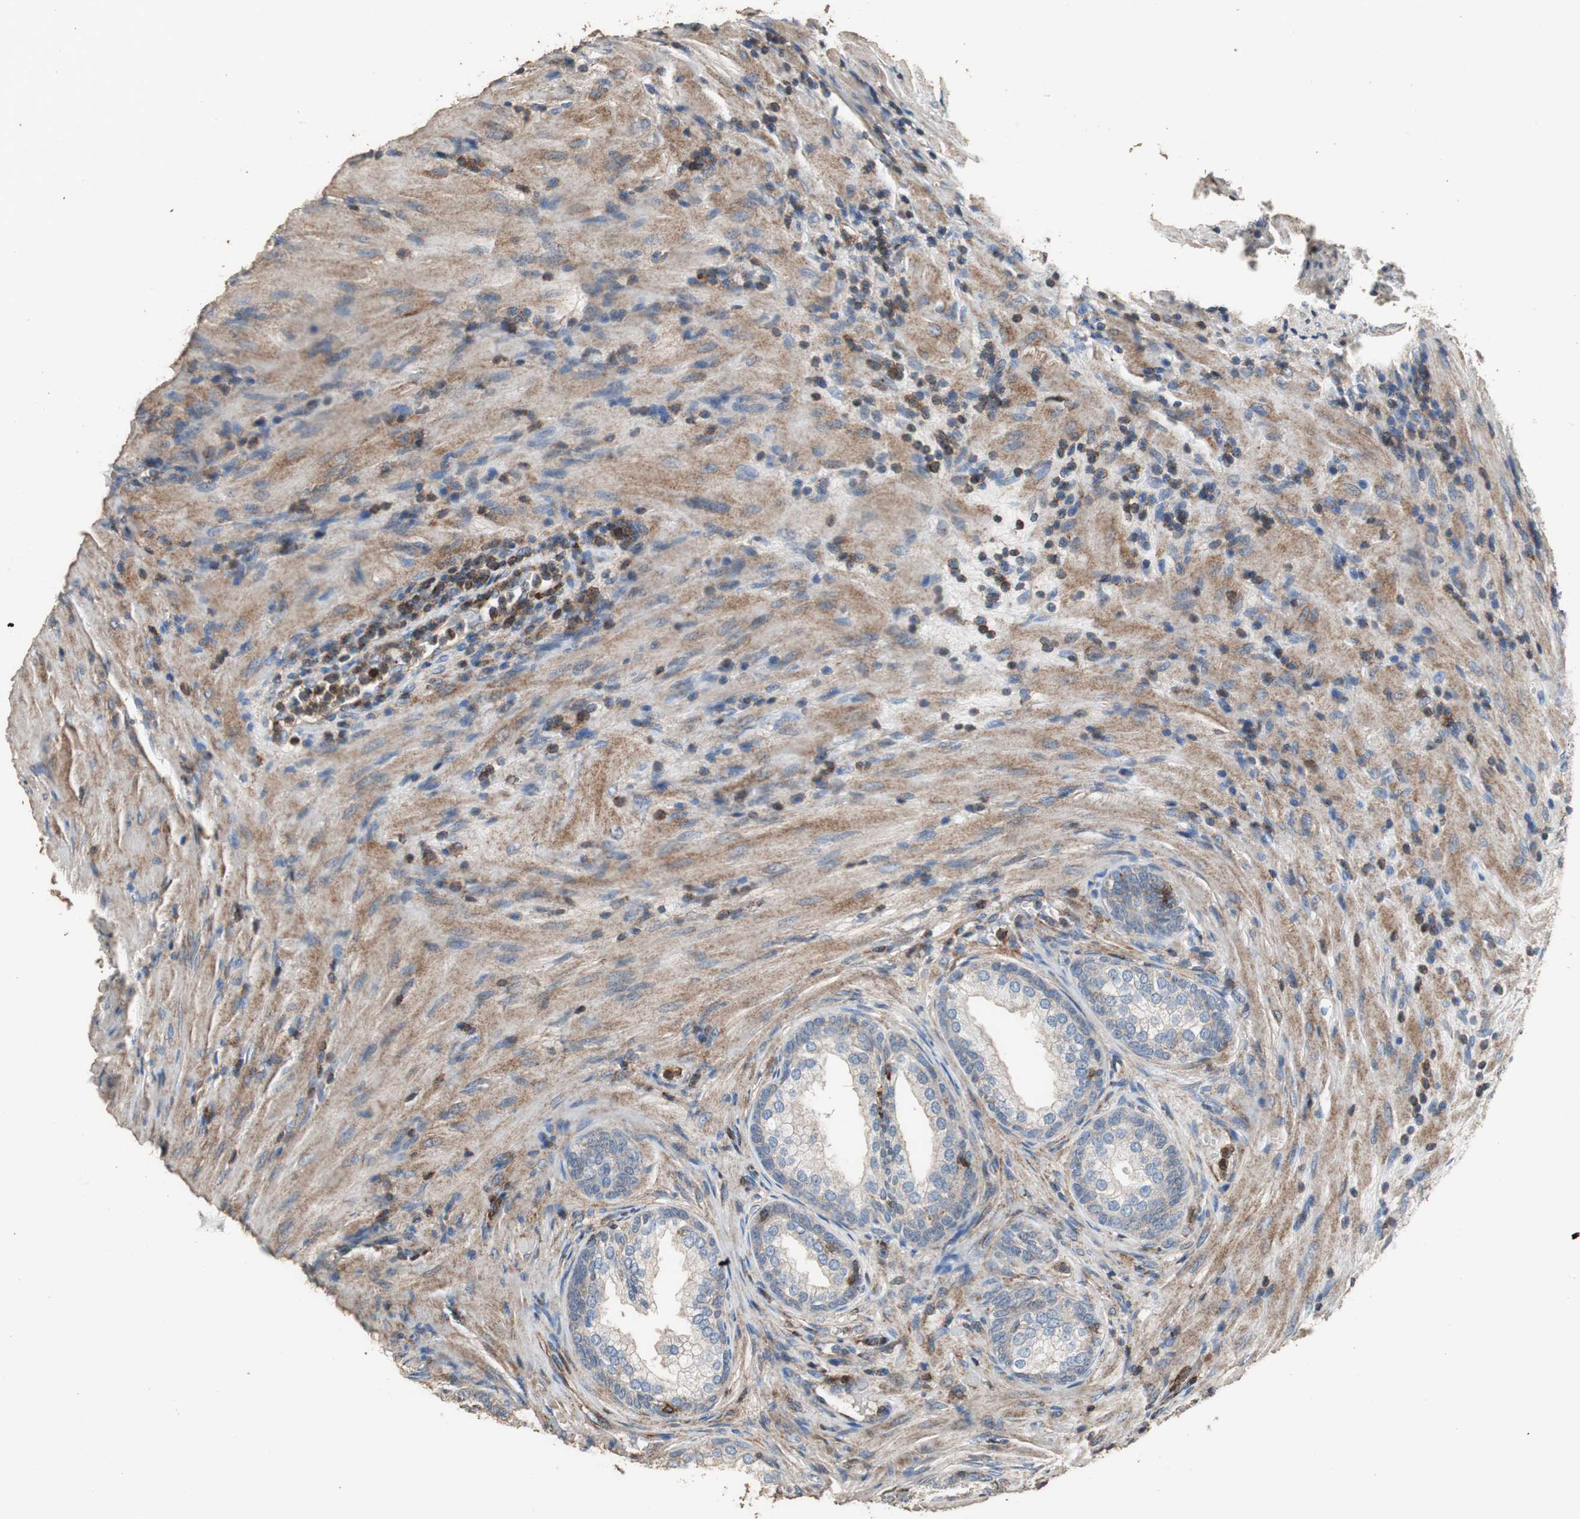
{"staining": {"intensity": "moderate", "quantity": "<25%", "location": "cytoplasmic/membranous"}, "tissue": "prostate", "cell_type": "Glandular cells", "image_type": "normal", "snomed": [{"axis": "morphology", "description": "Normal tissue, NOS"}, {"axis": "topography", "description": "Prostate"}], "caption": "Moderate cytoplasmic/membranous protein staining is seen in about <25% of glandular cells in prostate. (Stains: DAB in brown, nuclei in blue, Microscopy: brightfield microscopy at high magnification).", "gene": "PRKRA", "patient": {"sex": "male", "age": 76}}